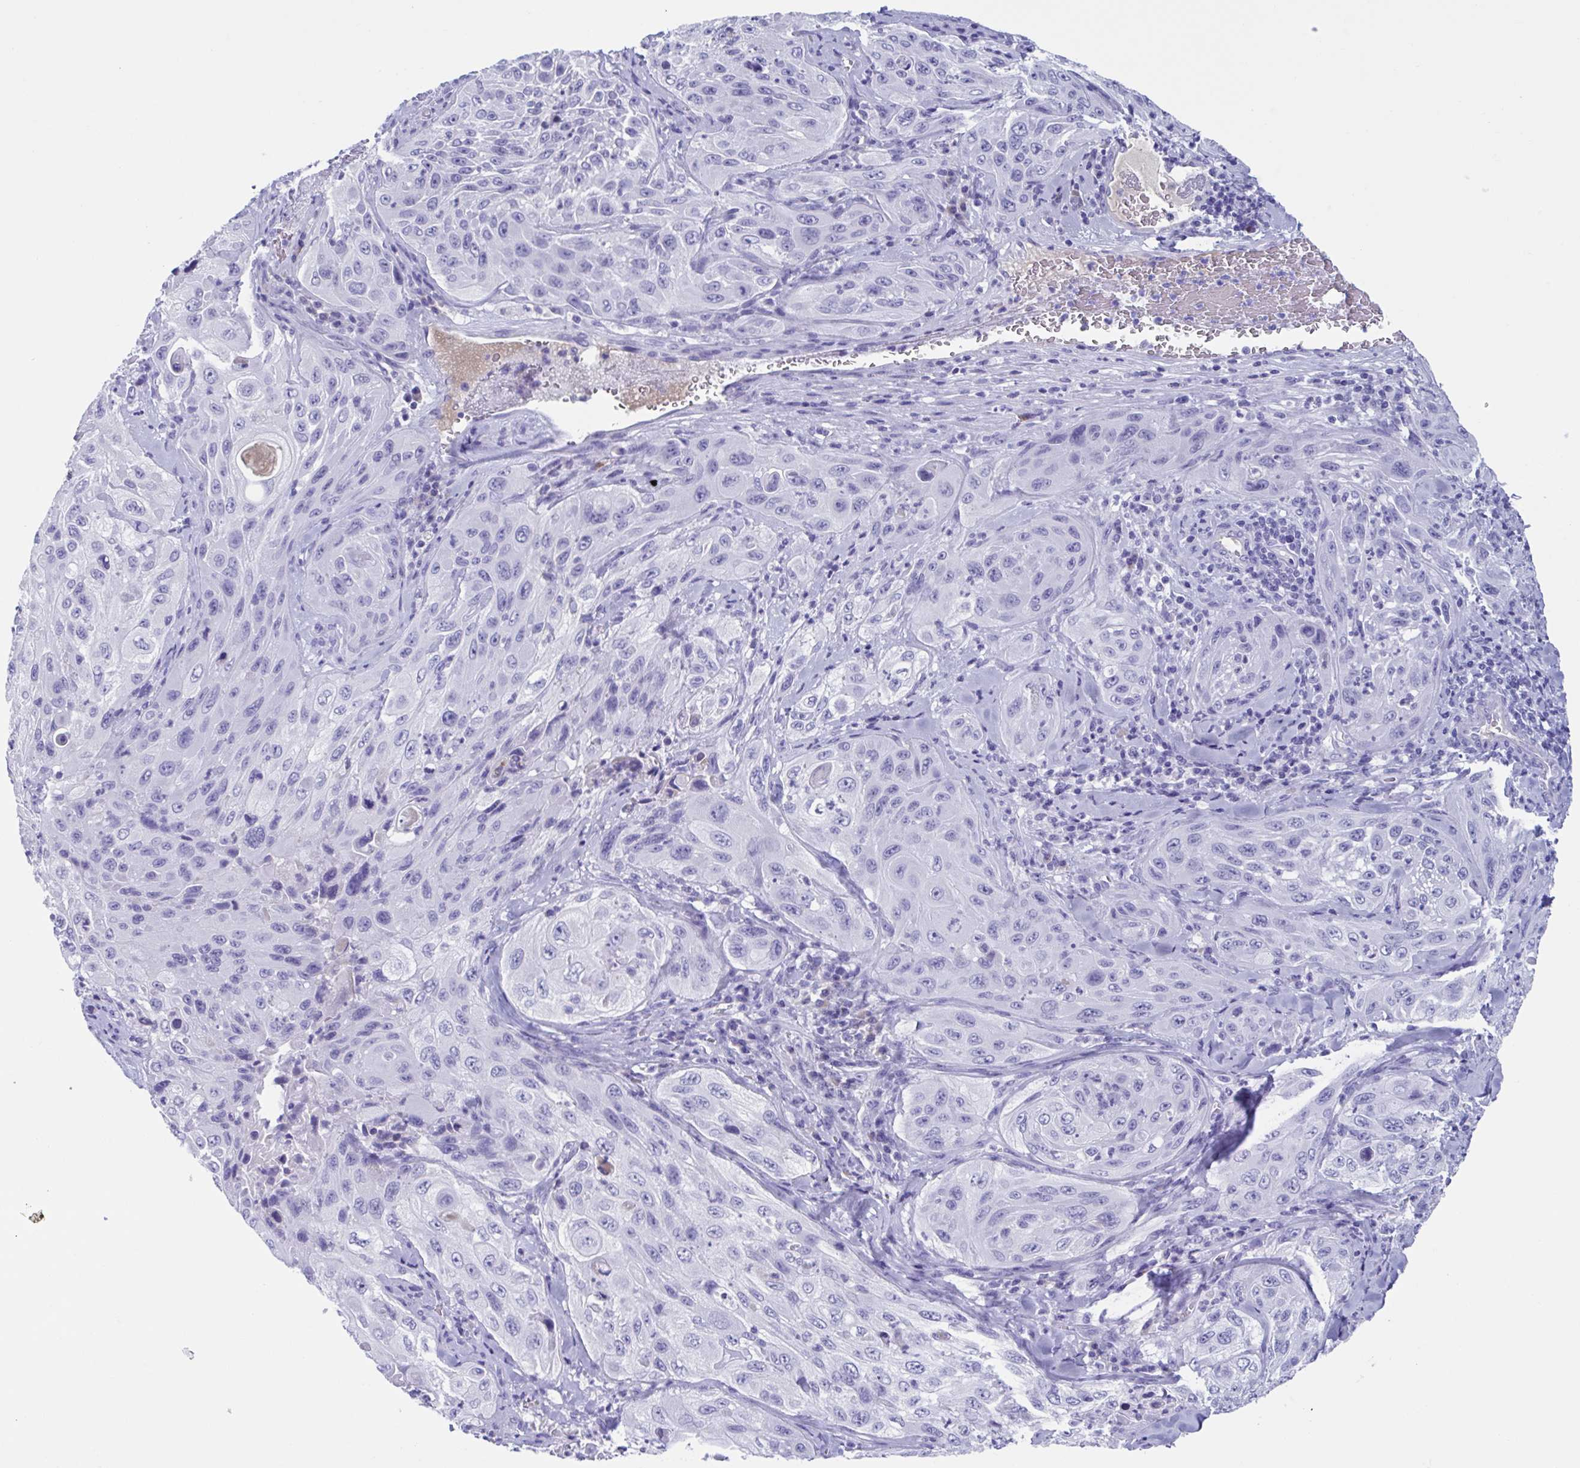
{"staining": {"intensity": "negative", "quantity": "none", "location": "none"}, "tissue": "cervical cancer", "cell_type": "Tumor cells", "image_type": "cancer", "snomed": [{"axis": "morphology", "description": "Squamous cell carcinoma, NOS"}, {"axis": "topography", "description": "Cervix"}], "caption": "Squamous cell carcinoma (cervical) was stained to show a protein in brown. There is no significant expression in tumor cells.", "gene": "USP35", "patient": {"sex": "female", "age": 42}}